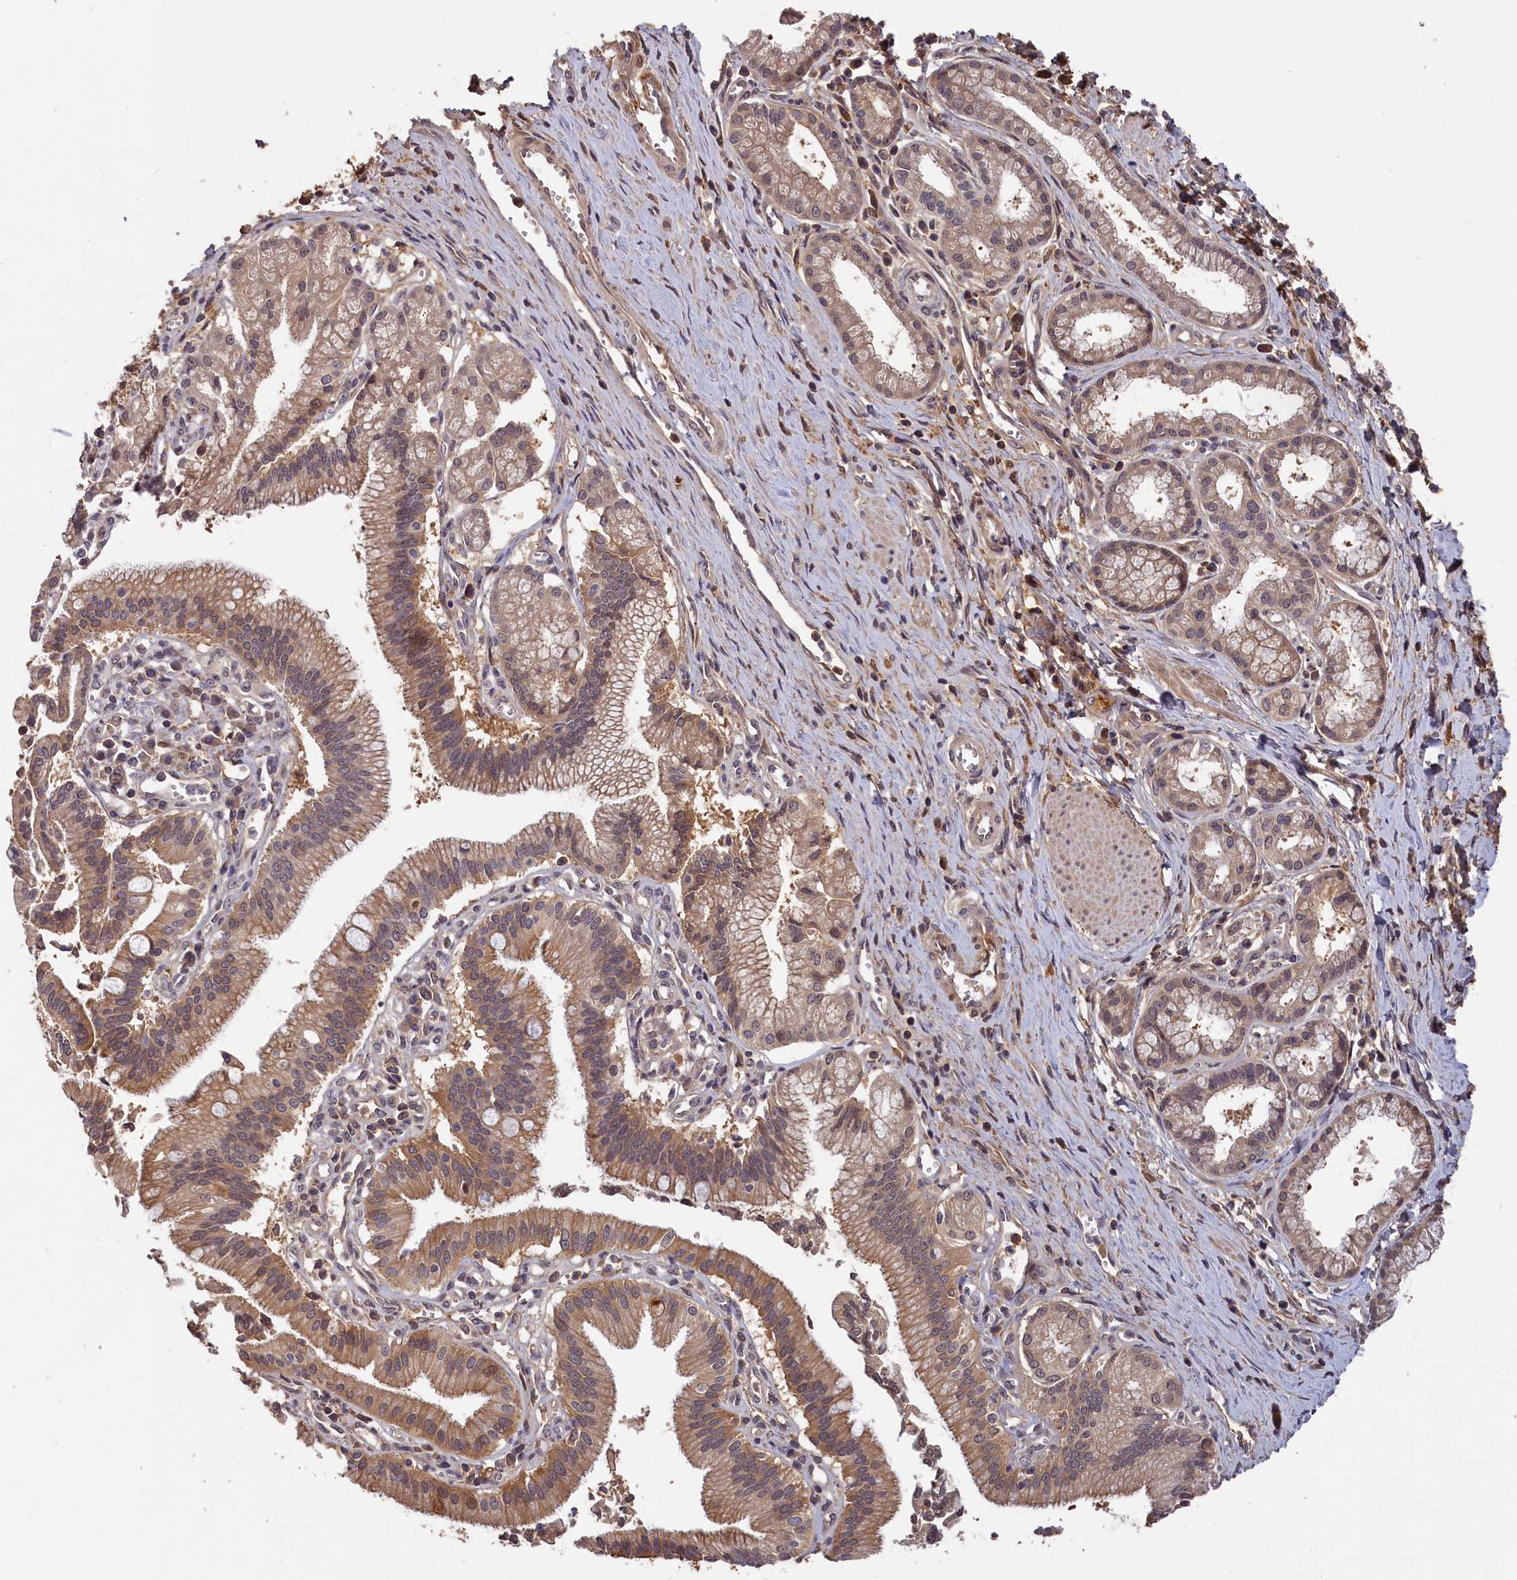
{"staining": {"intensity": "moderate", "quantity": ">75%", "location": "cytoplasmic/membranous"}, "tissue": "pancreatic cancer", "cell_type": "Tumor cells", "image_type": "cancer", "snomed": [{"axis": "morphology", "description": "Adenocarcinoma, NOS"}, {"axis": "topography", "description": "Pancreas"}], "caption": "Protein staining by immunohistochemistry demonstrates moderate cytoplasmic/membranous positivity in about >75% of tumor cells in pancreatic adenocarcinoma. (DAB (3,3'-diaminobenzidine) IHC, brown staining for protein, blue staining for nuclei).", "gene": "ITIH1", "patient": {"sex": "male", "age": 78}}